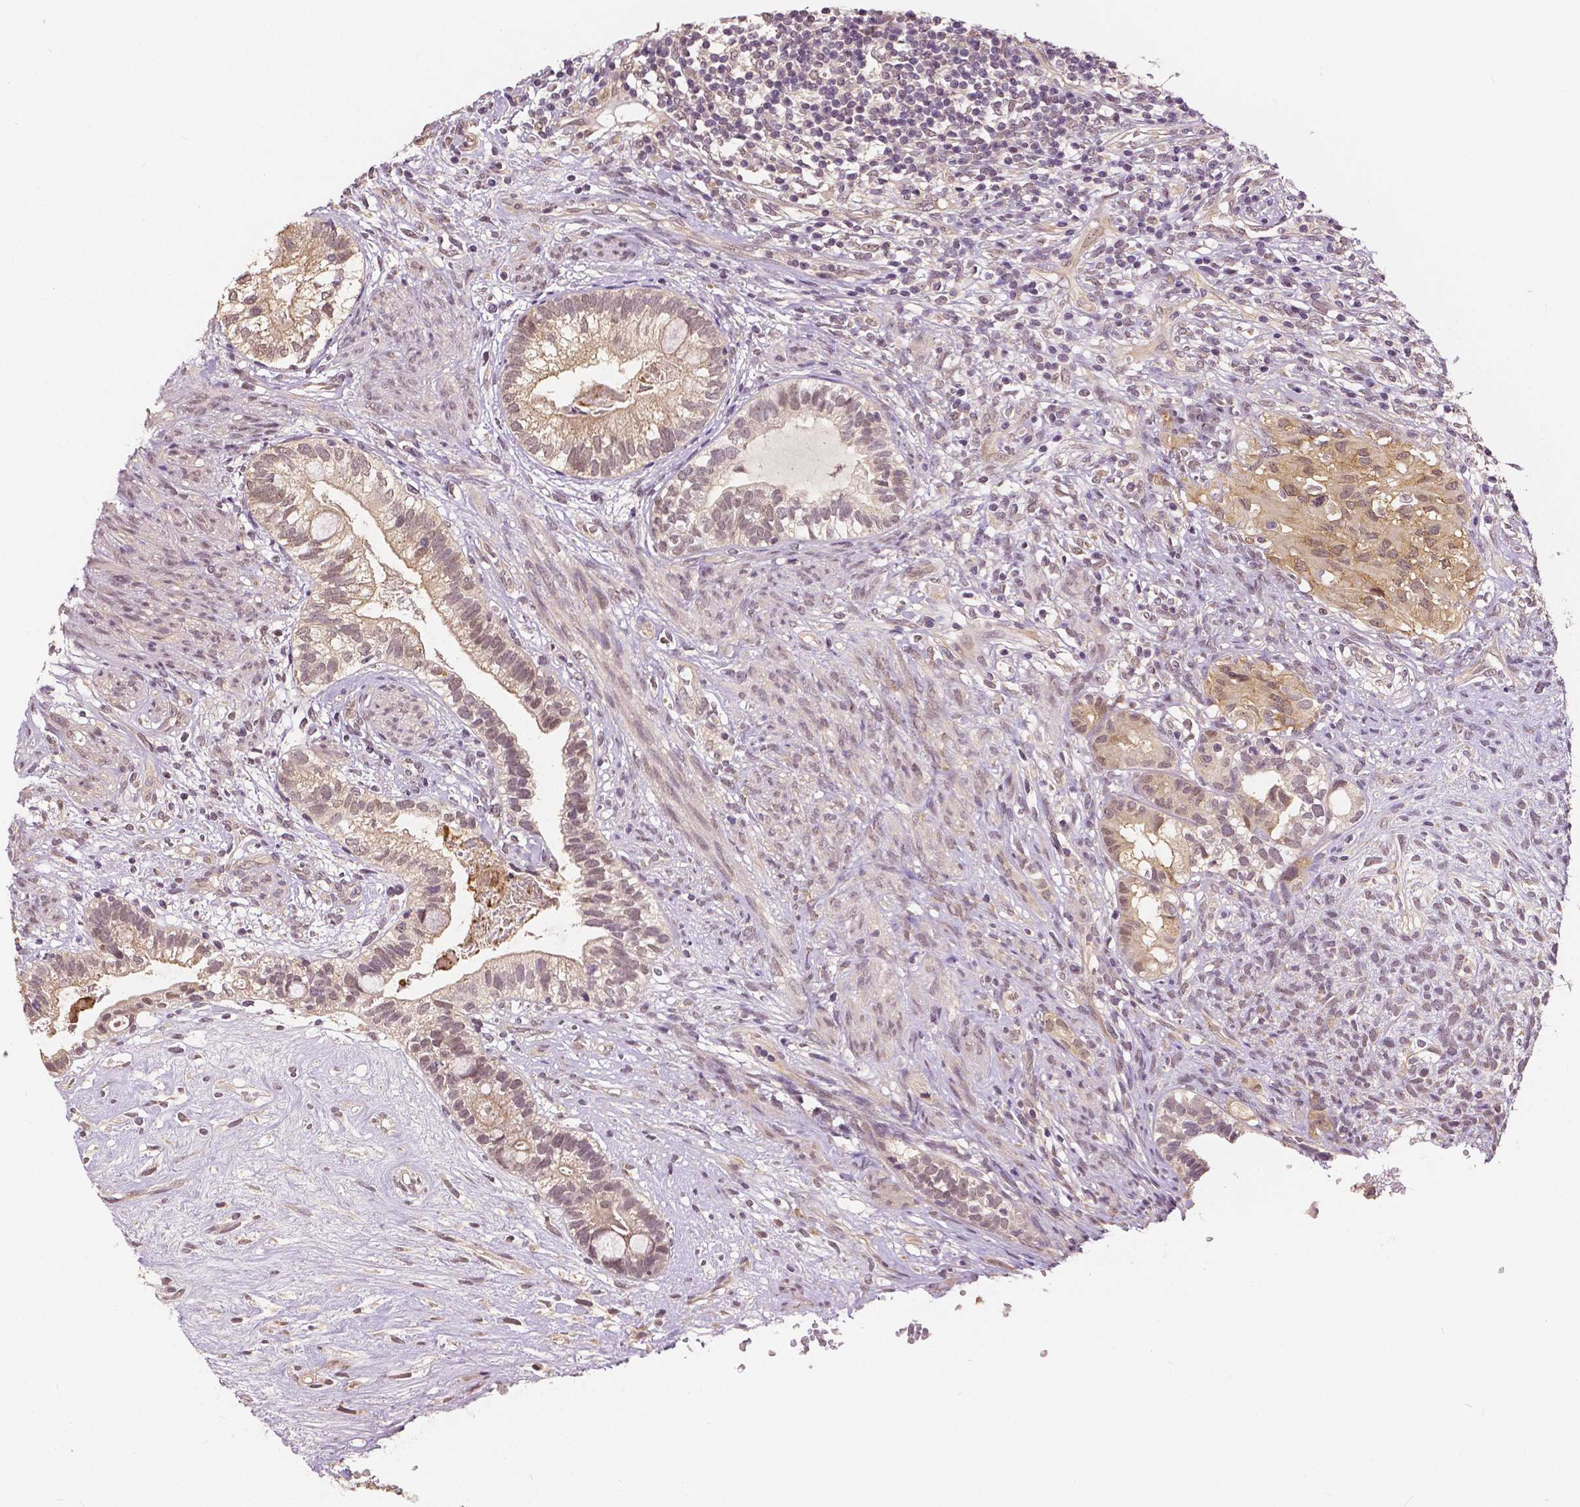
{"staining": {"intensity": "moderate", "quantity": "<25%", "location": "cytoplasmic/membranous,nuclear"}, "tissue": "testis cancer", "cell_type": "Tumor cells", "image_type": "cancer", "snomed": [{"axis": "morphology", "description": "Seminoma, NOS"}, {"axis": "morphology", "description": "Carcinoma, Embryonal, NOS"}, {"axis": "topography", "description": "Testis"}], "caption": "Embryonal carcinoma (testis) stained with a protein marker demonstrates moderate staining in tumor cells.", "gene": "MAP1LC3B", "patient": {"sex": "male", "age": 41}}